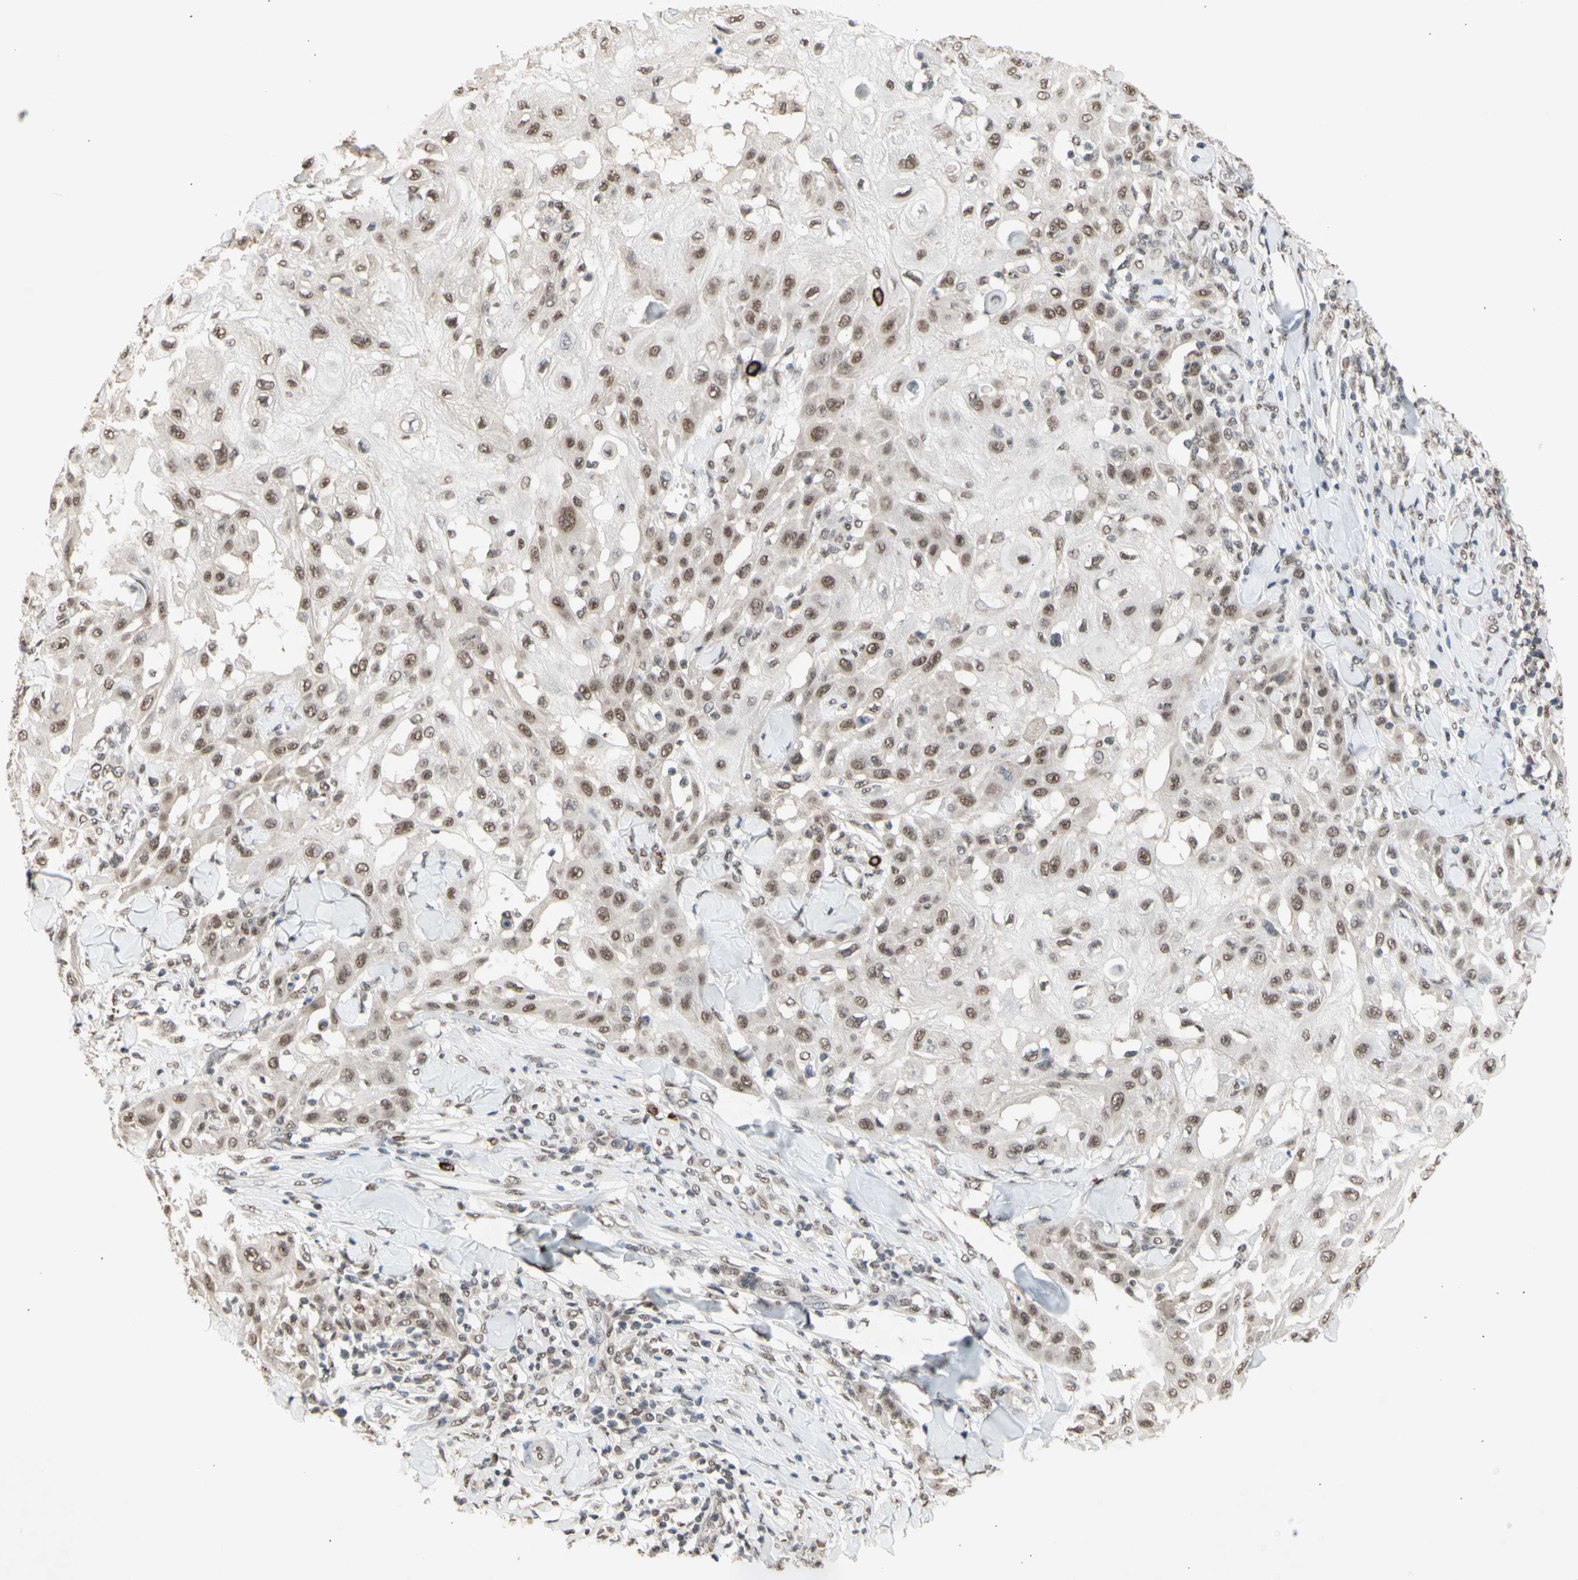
{"staining": {"intensity": "weak", "quantity": ">75%", "location": "nuclear"}, "tissue": "skin cancer", "cell_type": "Tumor cells", "image_type": "cancer", "snomed": [{"axis": "morphology", "description": "Squamous cell carcinoma, NOS"}, {"axis": "topography", "description": "Skin"}], "caption": "Approximately >75% of tumor cells in skin cancer show weak nuclear protein staining as visualized by brown immunohistochemical staining.", "gene": "SFPQ", "patient": {"sex": "male", "age": 24}}